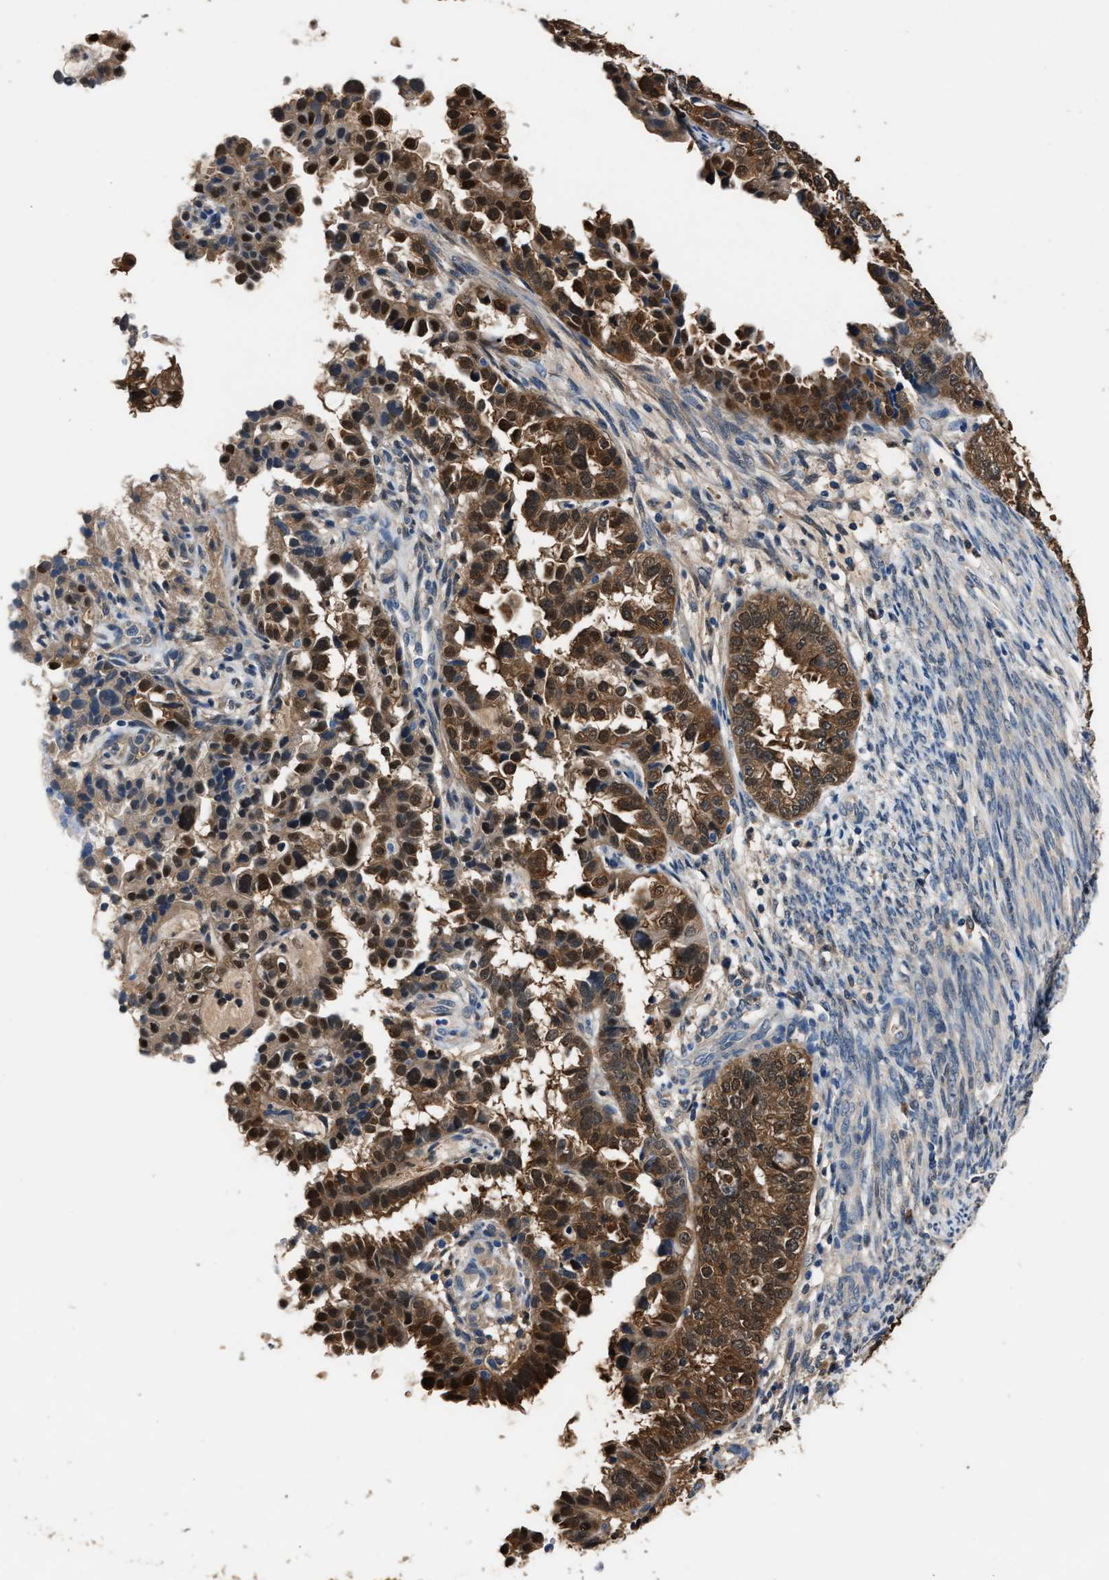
{"staining": {"intensity": "strong", "quantity": ">75%", "location": "cytoplasmic/membranous,nuclear"}, "tissue": "endometrial cancer", "cell_type": "Tumor cells", "image_type": "cancer", "snomed": [{"axis": "morphology", "description": "Adenocarcinoma, NOS"}, {"axis": "topography", "description": "Endometrium"}], "caption": "Immunohistochemical staining of endometrial cancer (adenocarcinoma) demonstrates high levels of strong cytoplasmic/membranous and nuclear expression in about >75% of tumor cells.", "gene": "GSTP1", "patient": {"sex": "female", "age": 85}}